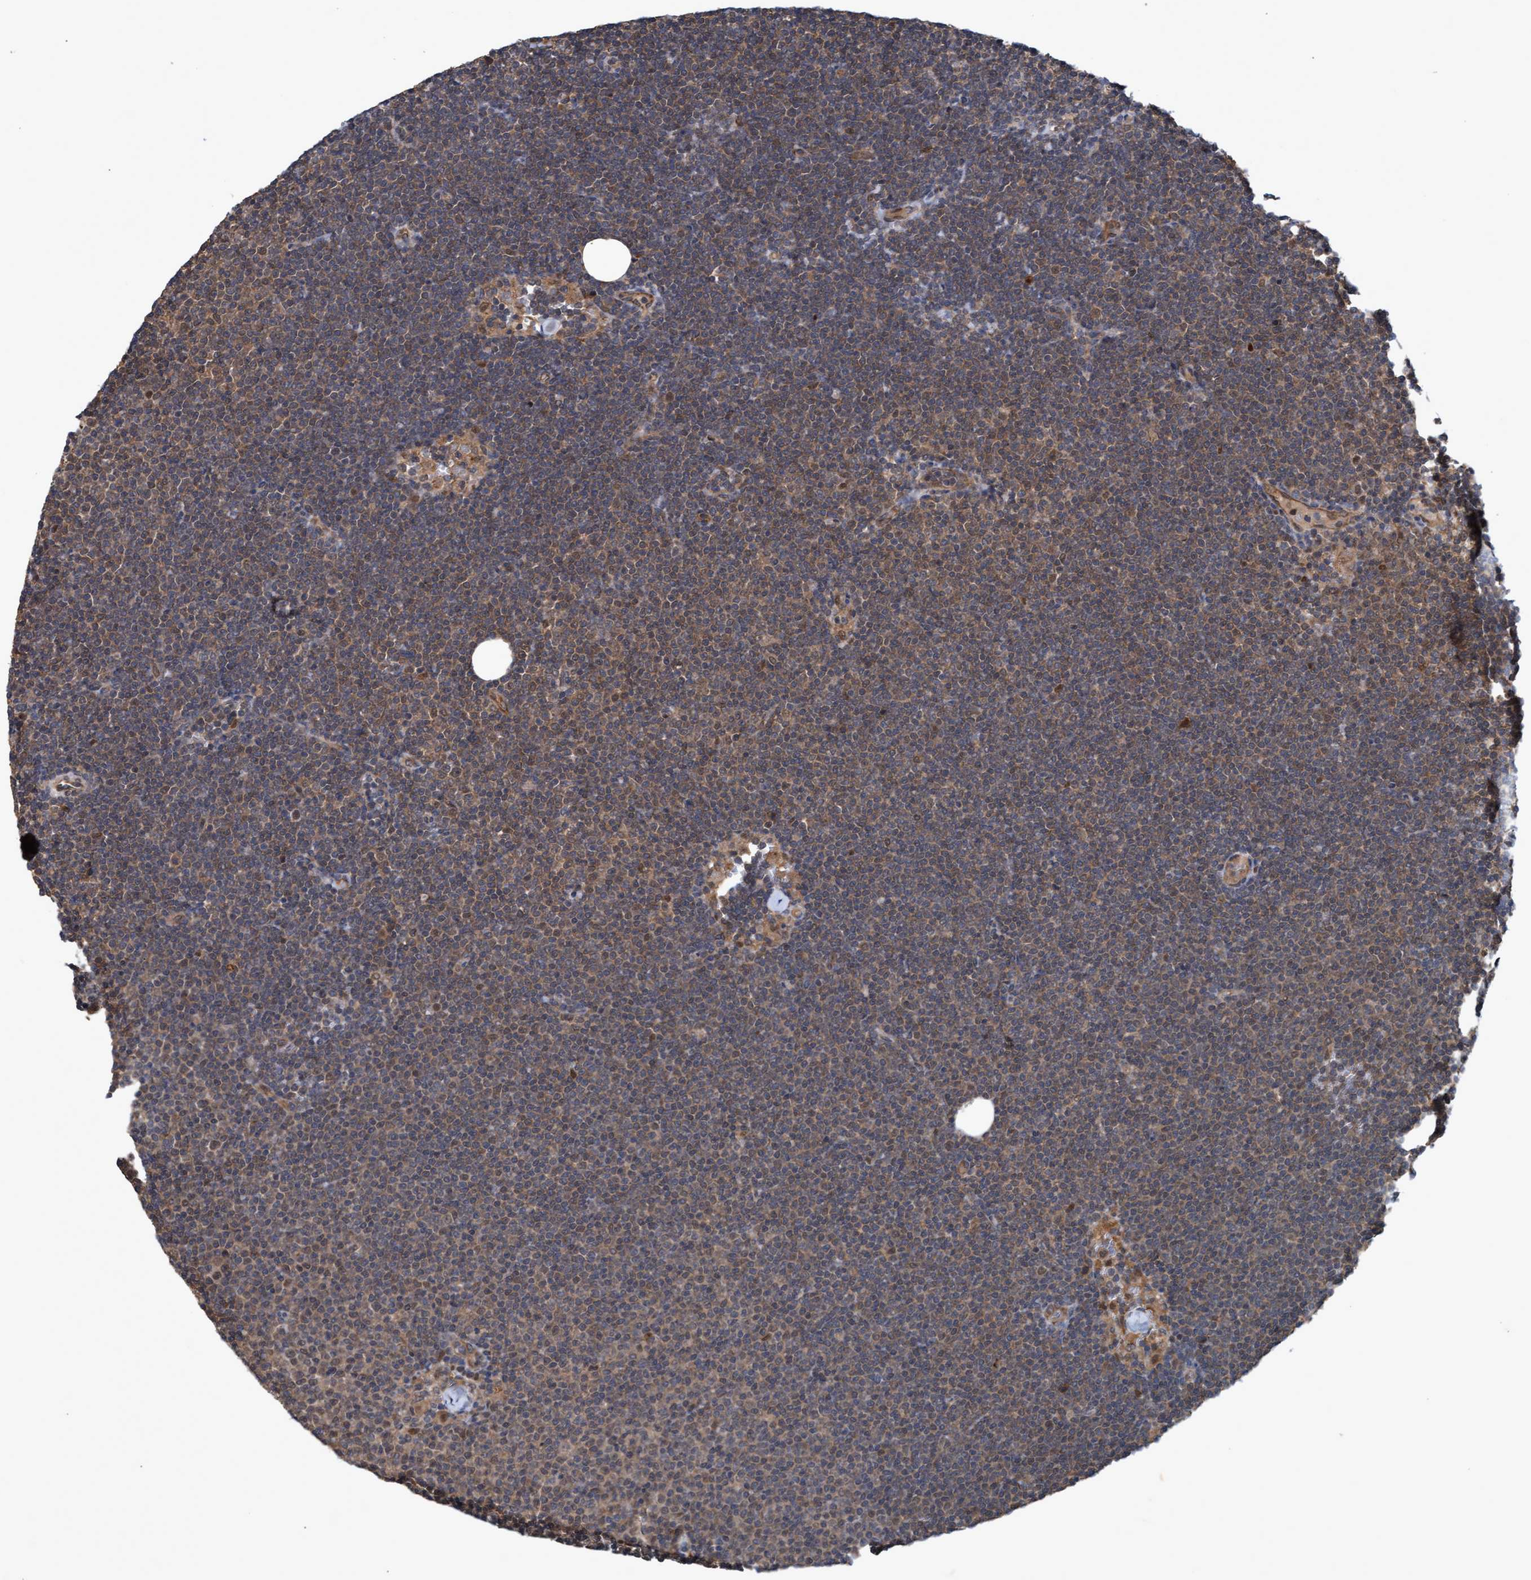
{"staining": {"intensity": "moderate", "quantity": "25%-75%", "location": "cytoplasmic/membranous,nuclear"}, "tissue": "lymphoma", "cell_type": "Tumor cells", "image_type": "cancer", "snomed": [{"axis": "morphology", "description": "Malignant lymphoma, non-Hodgkin's type, Low grade"}, {"axis": "topography", "description": "Lymph node"}], "caption": "Low-grade malignant lymphoma, non-Hodgkin's type tissue exhibits moderate cytoplasmic/membranous and nuclear staining in approximately 25%-75% of tumor cells, visualized by immunohistochemistry. The staining was performed using DAB (3,3'-diaminobenzidine), with brown indicating positive protein expression. Nuclei are stained blue with hematoxylin.", "gene": "PSMB6", "patient": {"sex": "female", "age": 53}}